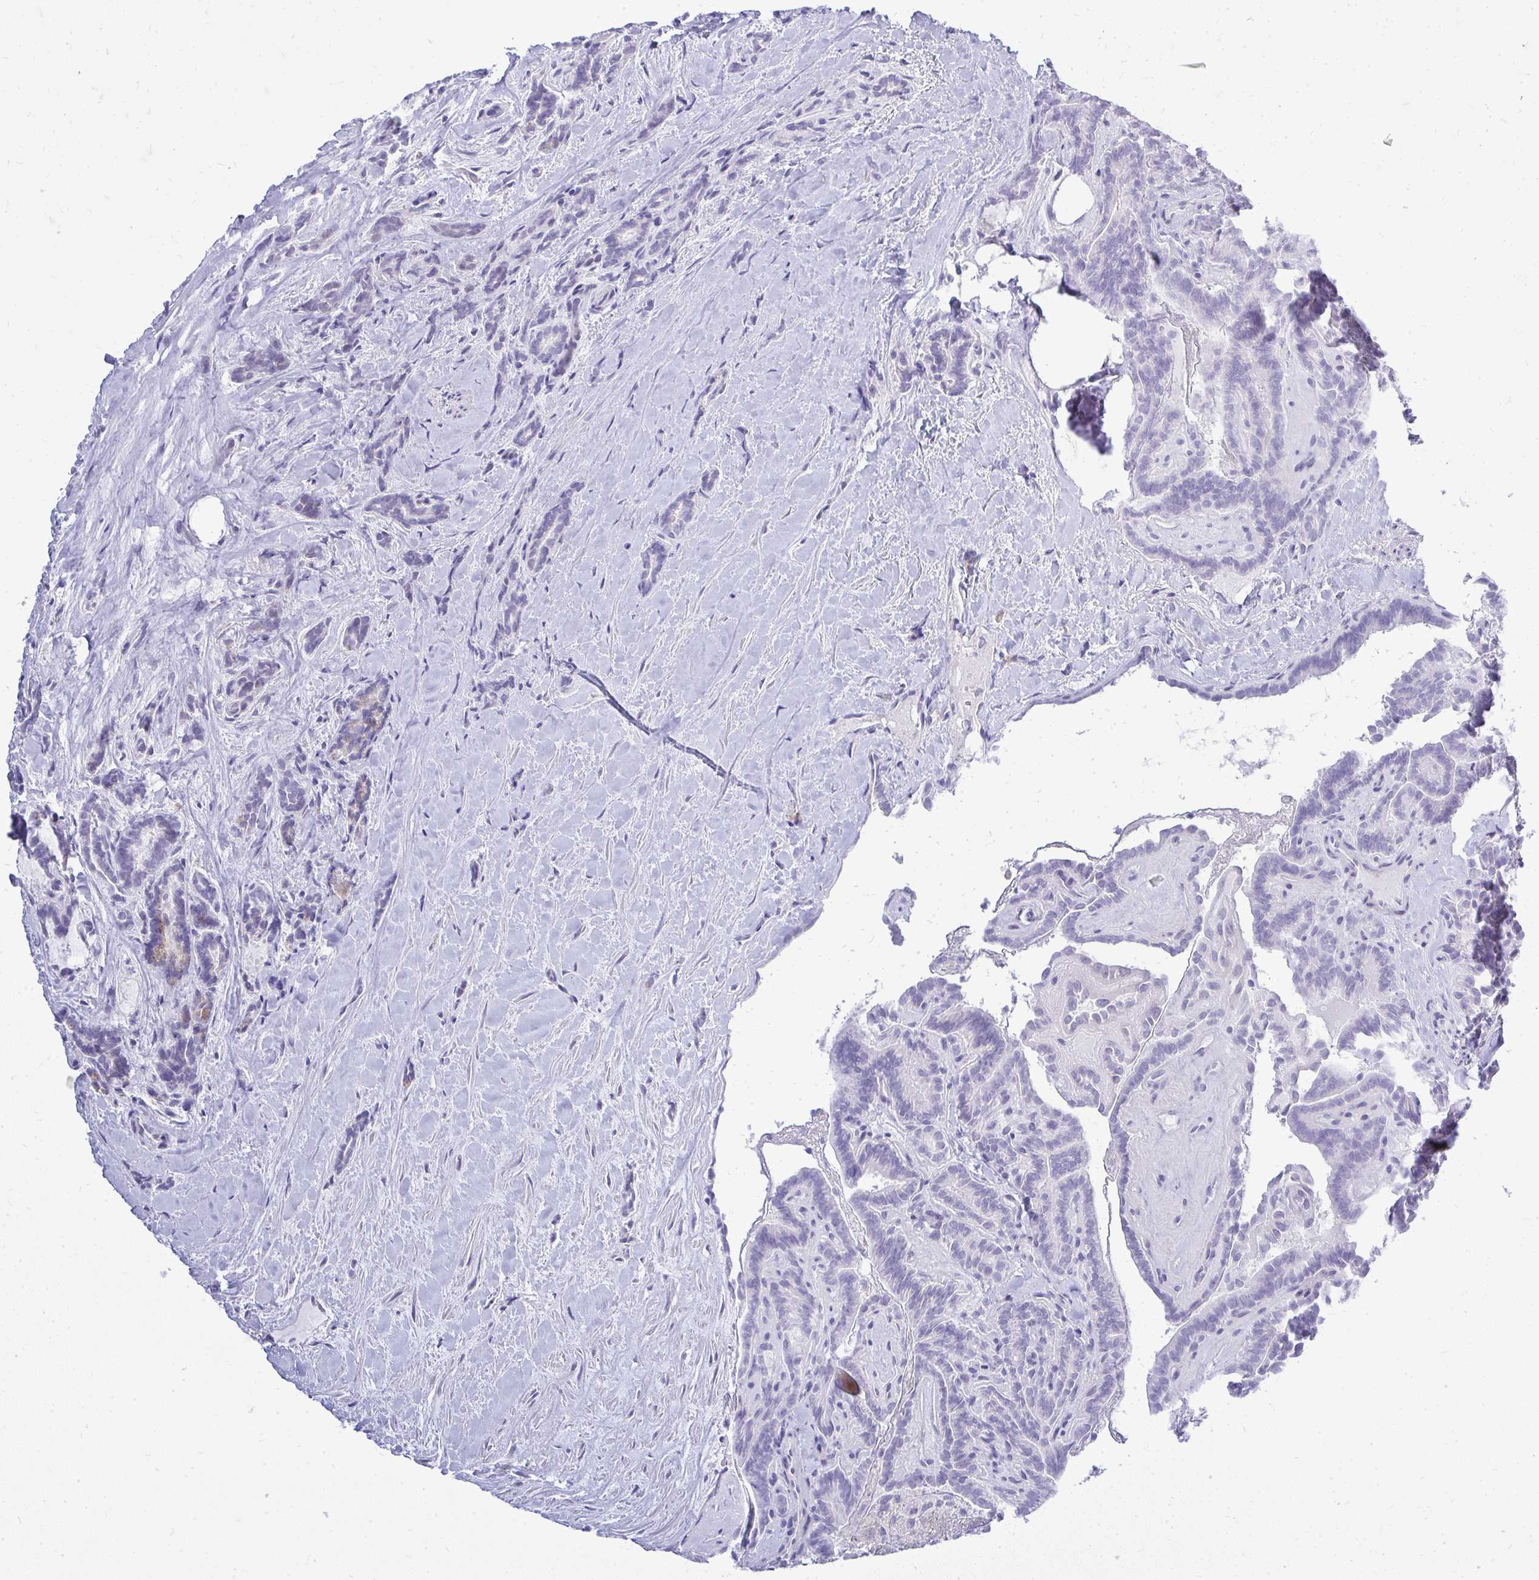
{"staining": {"intensity": "negative", "quantity": "none", "location": "none"}, "tissue": "thyroid cancer", "cell_type": "Tumor cells", "image_type": "cancer", "snomed": [{"axis": "morphology", "description": "Papillary adenocarcinoma, NOS"}, {"axis": "topography", "description": "Thyroid gland"}], "caption": "This histopathology image is of papillary adenocarcinoma (thyroid) stained with IHC to label a protein in brown with the nuclei are counter-stained blue. There is no staining in tumor cells. (DAB immunohistochemistry visualized using brightfield microscopy, high magnification).", "gene": "OR8D1", "patient": {"sex": "female", "age": 21}}